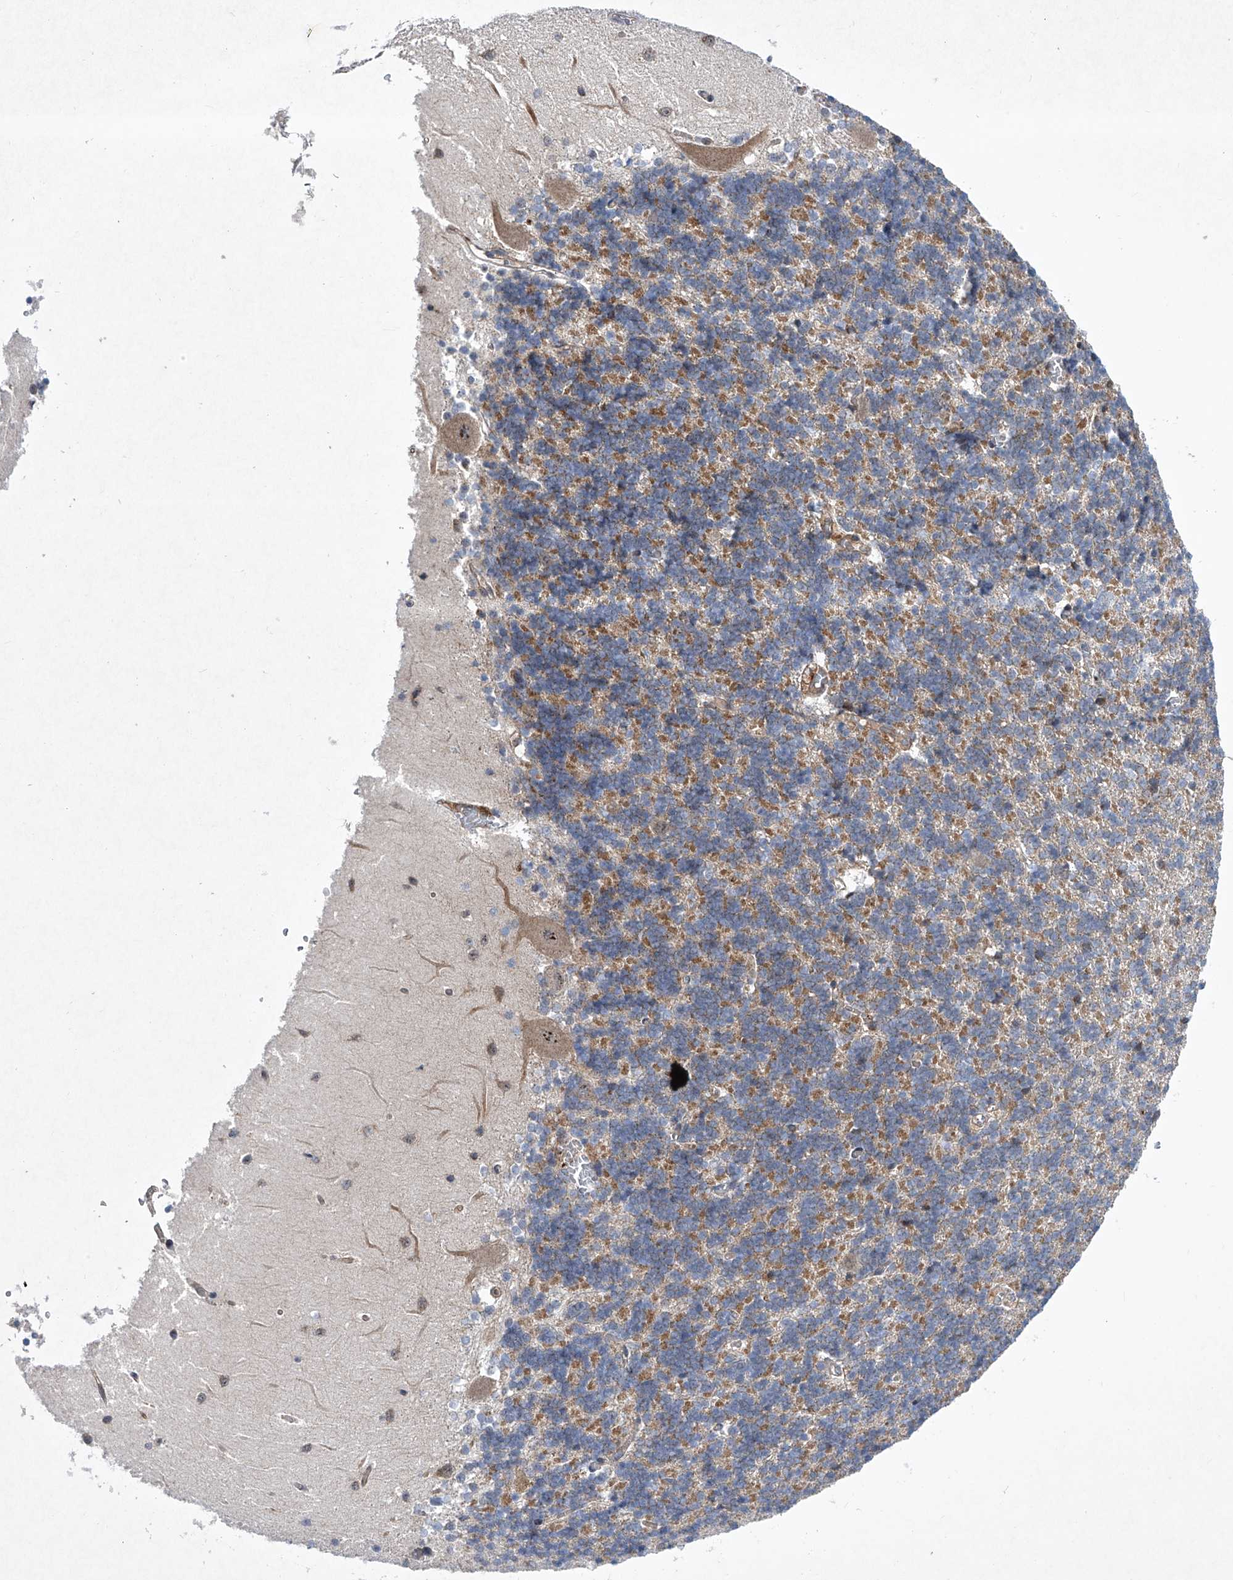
{"staining": {"intensity": "weak", "quantity": "25%-75%", "location": "cytoplasmic/membranous"}, "tissue": "cerebellum", "cell_type": "Cells in granular layer", "image_type": "normal", "snomed": [{"axis": "morphology", "description": "Normal tissue, NOS"}, {"axis": "topography", "description": "Cerebellum"}], "caption": "Immunohistochemical staining of benign cerebellum reveals 25%-75% levels of weak cytoplasmic/membranous protein staining in about 25%-75% of cells in granular layer.", "gene": "CISH", "patient": {"sex": "male", "age": 37}}